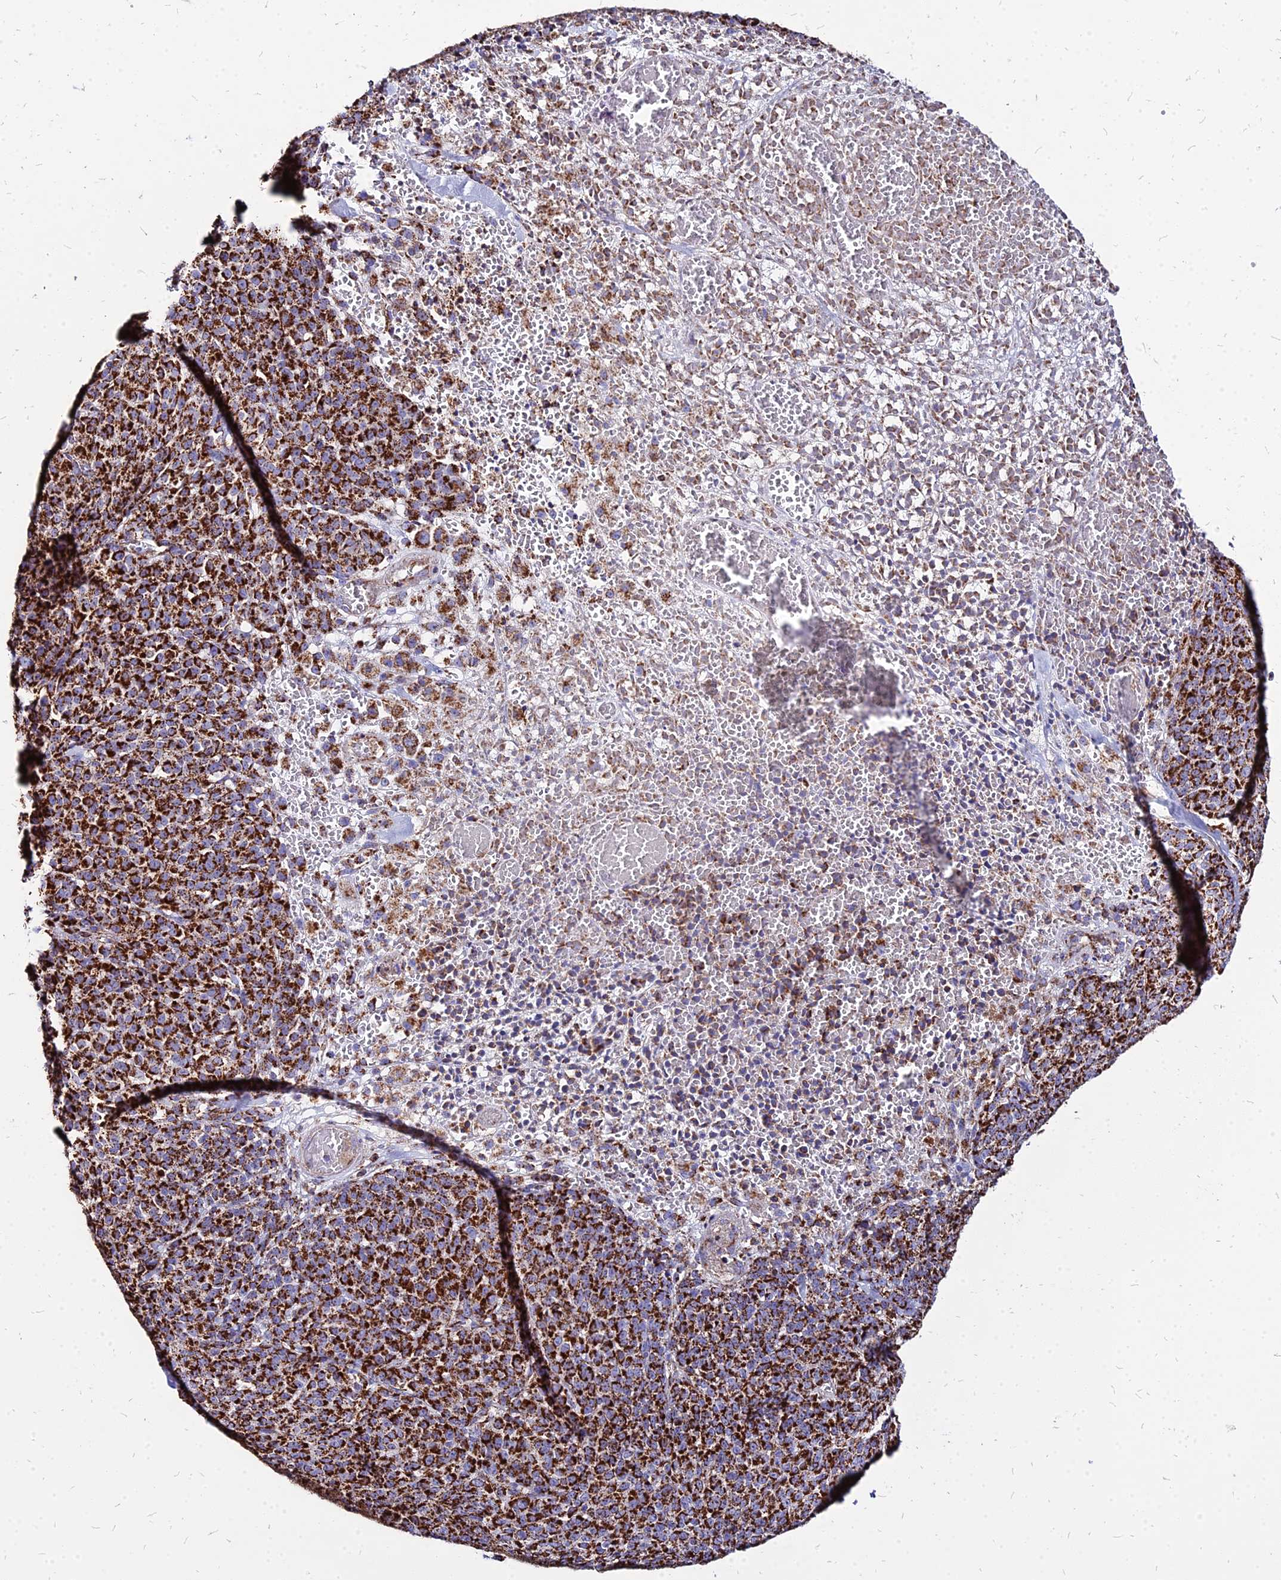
{"staining": {"intensity": "strong", "quantity": ">75%", "location": "cytoplasmic/membranous"}, "tissue": "melanoma", "cell_type": "Tumor cells", "image_type": "cancer", "snomed": [{"axis": "morphology", "description": "Normal tissue, NOS"}, {"axis": "morphology", "description": "Malignant melanoma, NOS"}, {"axis": "topography", "description": "Skin"}], "caption": "Melanoma was stained to show a protein in brown. There is high levels of strong cytoplasmic/membranous staining in about >75% of tumor cells. (IHC, brightfield microscopy, high magnification).", "gene": "DLD", "patient": {"sex": "female", "age": 34}}